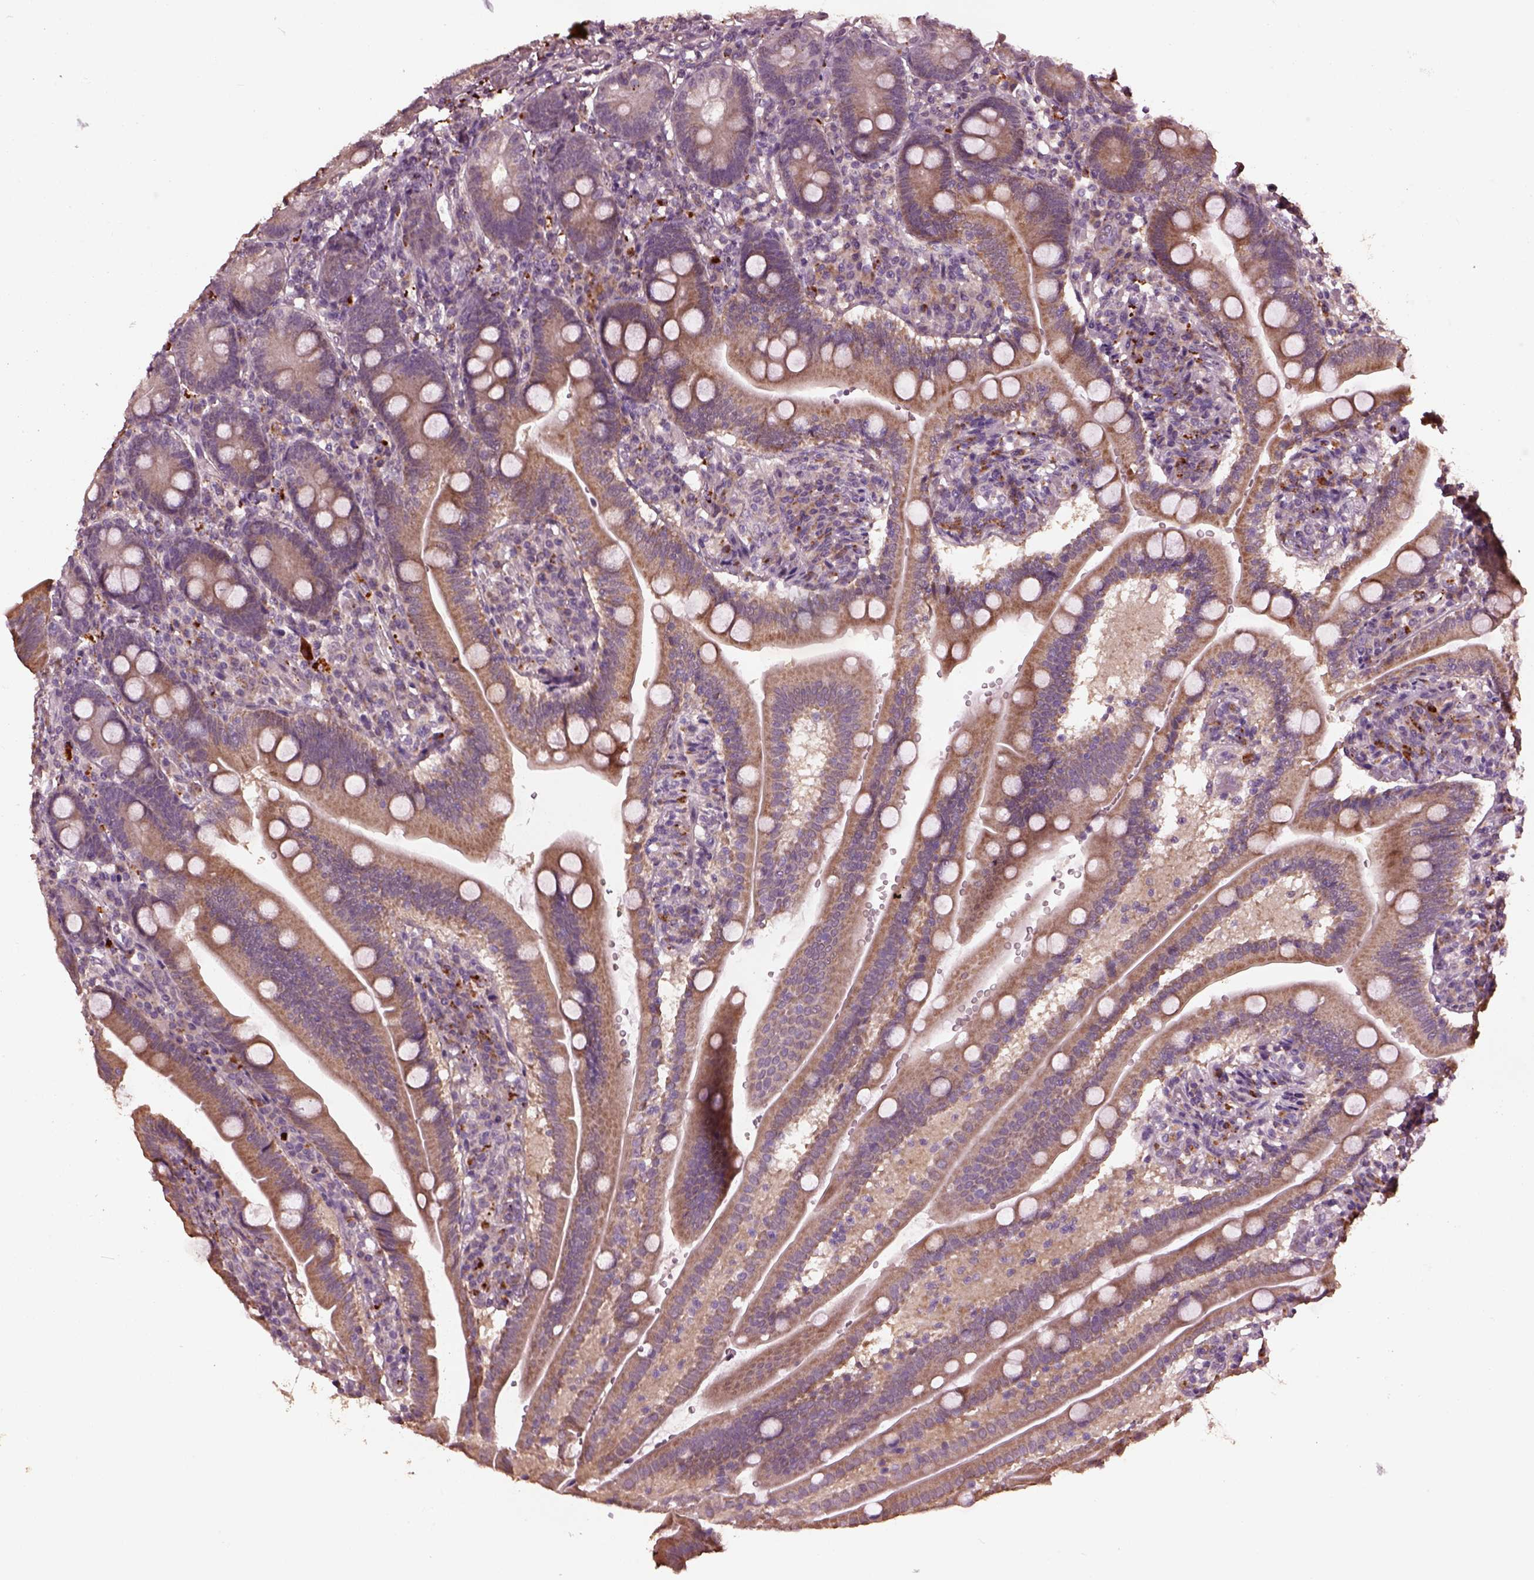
{"staining": {"intensity": "moderate", "quantity": ">75%", "location": "cytoplasmic/membranous"}, "tissue": "duodenum", "cell_type": "Glandular cells", "image_type": "normal", "snomed": [{"axis": "morphology", "description": "Normal tissue, NOS"}, {"axis": "topography", "description": "Duodenum"}], "caption": "High-power microscopy captured an immunohistochemistry micrograph of unremarkable duodenum, revealing moderate cytoplasmic/membranous staining in approximately >75% of glandular cells.", "gene": "RUFY3", "patient": {"sex": "female", "age": 67}}